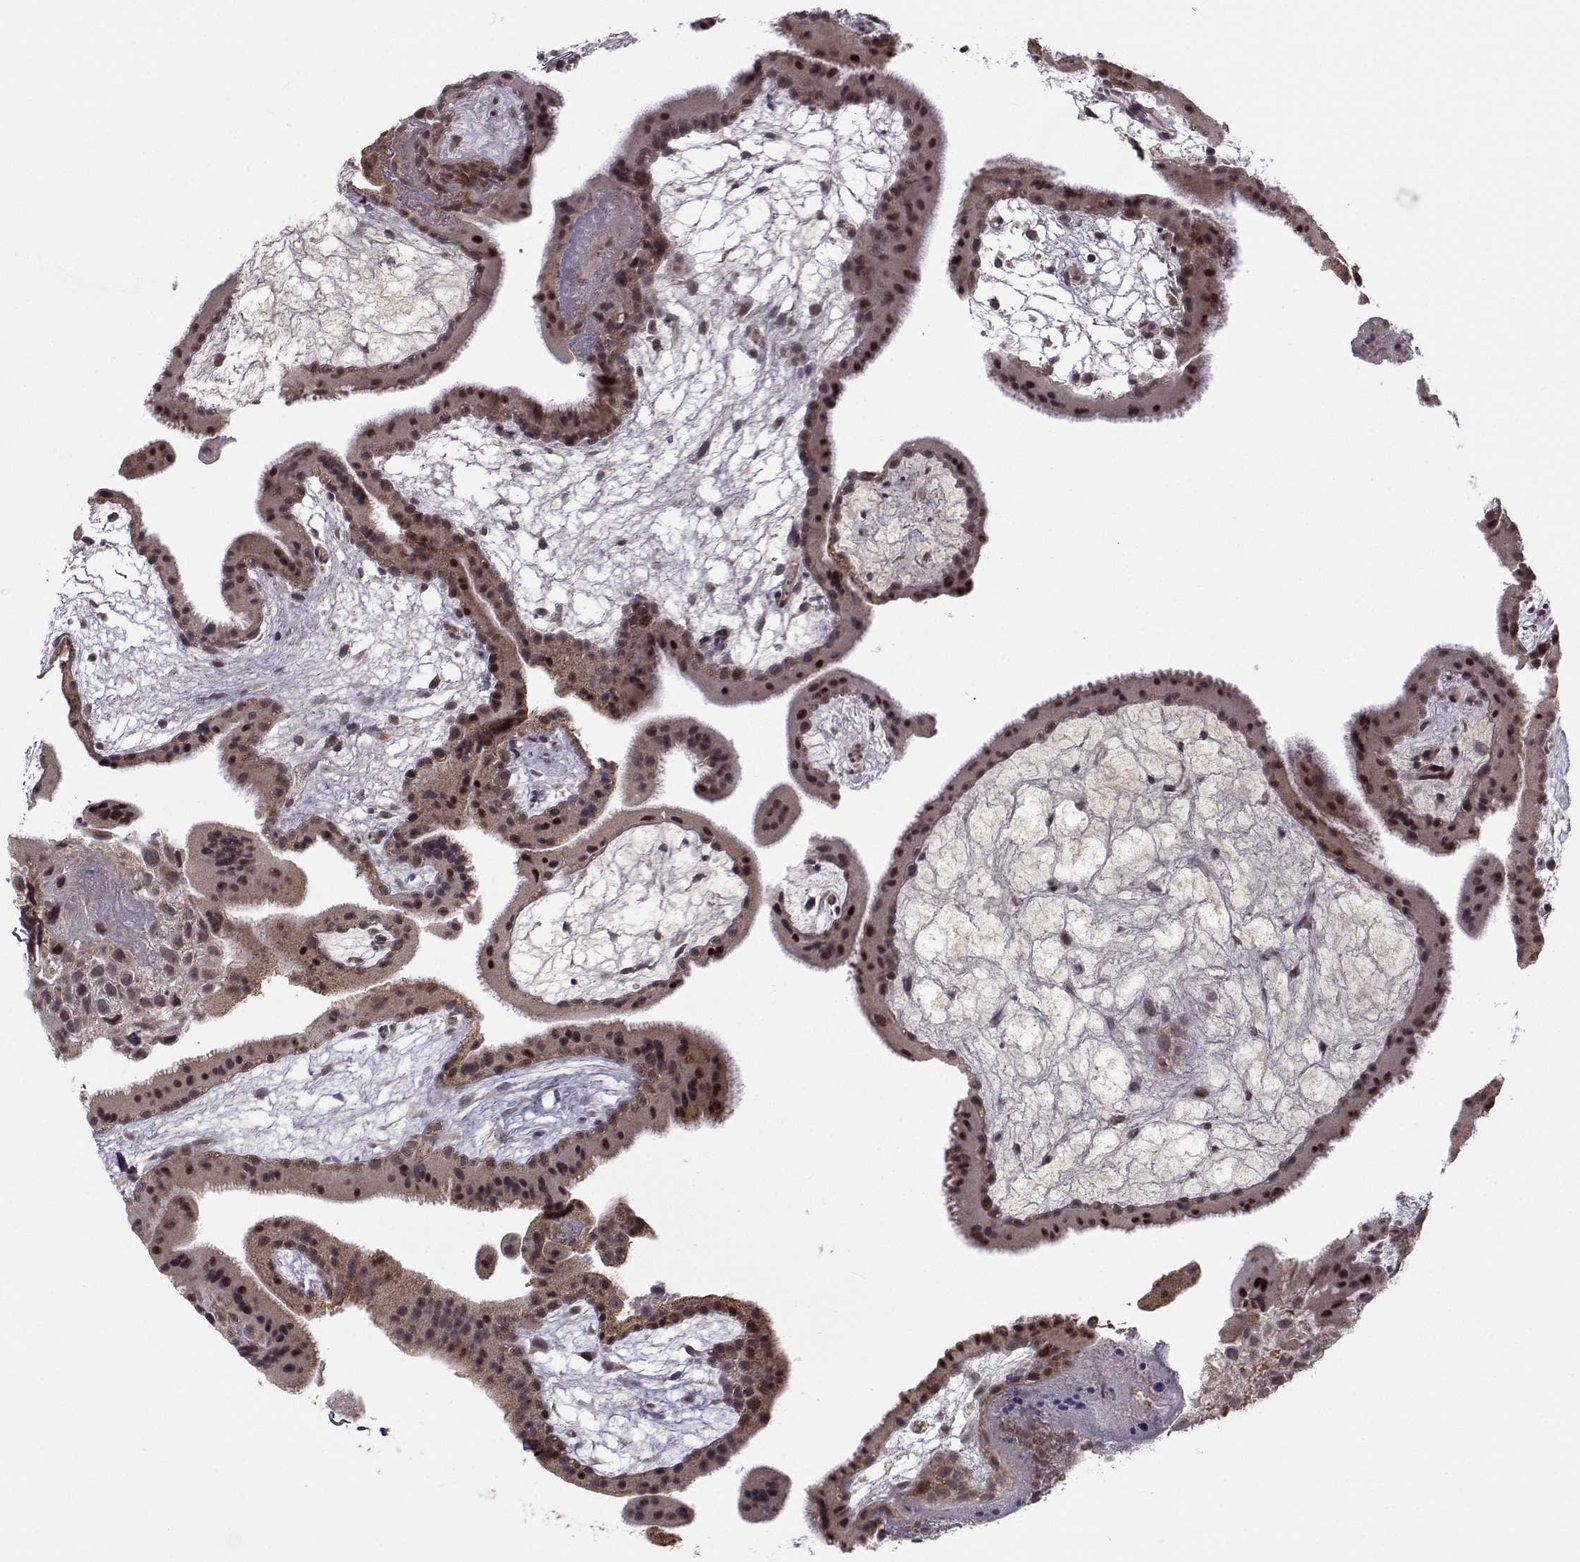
{"staining": {"intensity": "weak", "quantity": ">75%", "location": "cytoplasmic/membranous,nuclear"}, "tissue": "placenta", "cell_type": "Decidual cells", "image_type": "normal", "snomed": [{"axis": "morphology", "description": "Normal tissue, NOS"}, {"axis": "topography", "description": "Placenta"}], "caption": "Placenta stained with DAB IHC shows low levels of weak cytoplasmic/membranous,nuclear positivity in approximately >75% of decidual cells.", "gene": "NECAB3", "patient": {"sex": "female", "age": 19}}